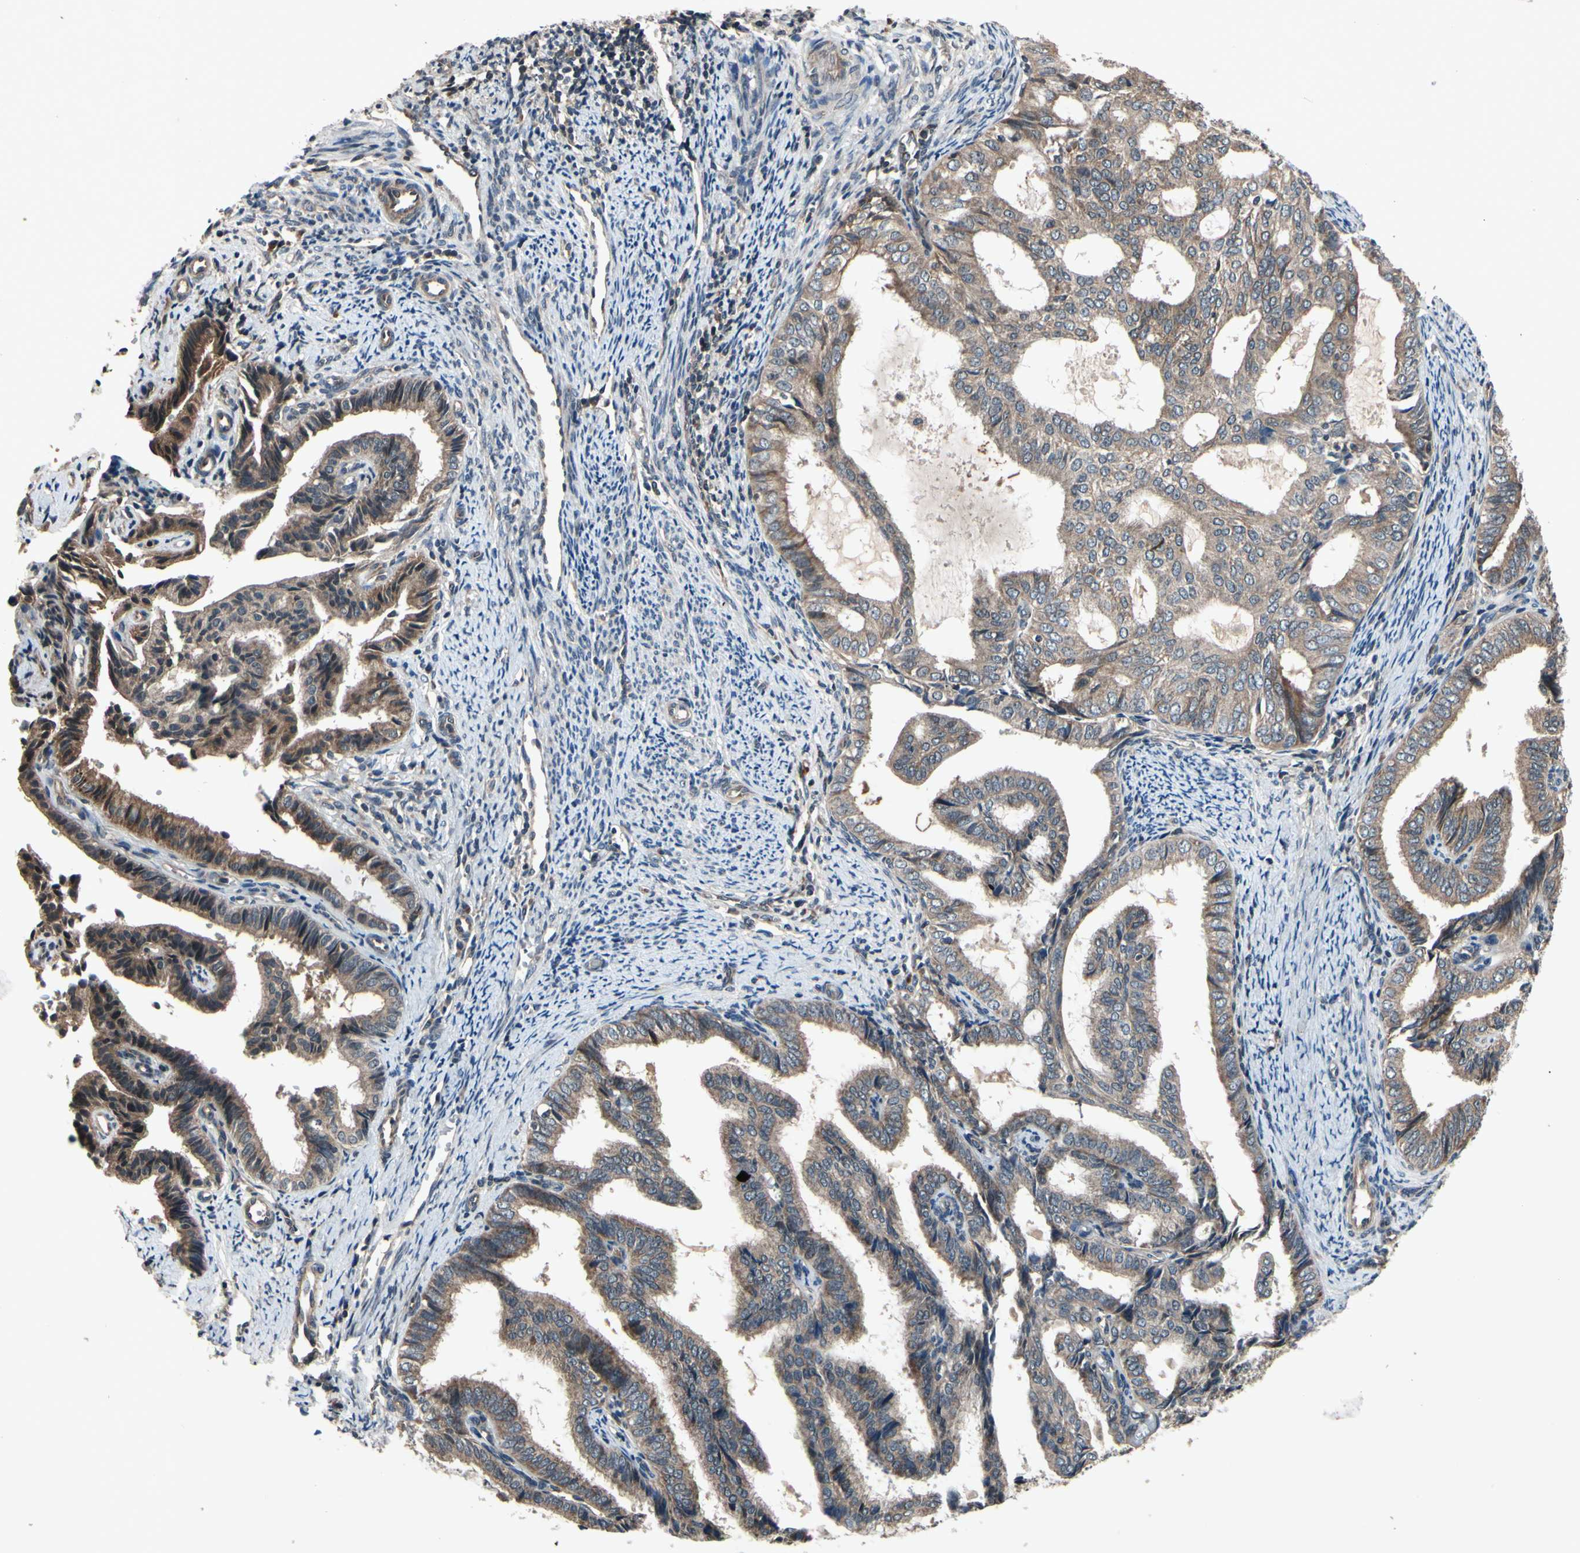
{"staining": {"intensity": "moderate", "quantity": "<25%", "location": "cytoplasmic/membranous"}, "tissue": "endometrial cancer", "cell_type": "Tumor cells", "image_type": "cancer", "snomed": [{"axis": "morphology", "description": "Adenocarcinoma, NOS"}, {"axis": "topography", "description": "Endometrium"}], "caption": "Immunohistochemistry (IHC) photomicrograph of neoplastic tissue: human endometrial adenocarcinoma stained using IHC exhibits low levels of moderate protein expression localized specifically in the cytoplasmic/membranous of tumor cells, appearing as a cytoplasmic/membranous brown color.", "gene": "MBTPS2", "patient": {"sex": "female", "age": 58}}